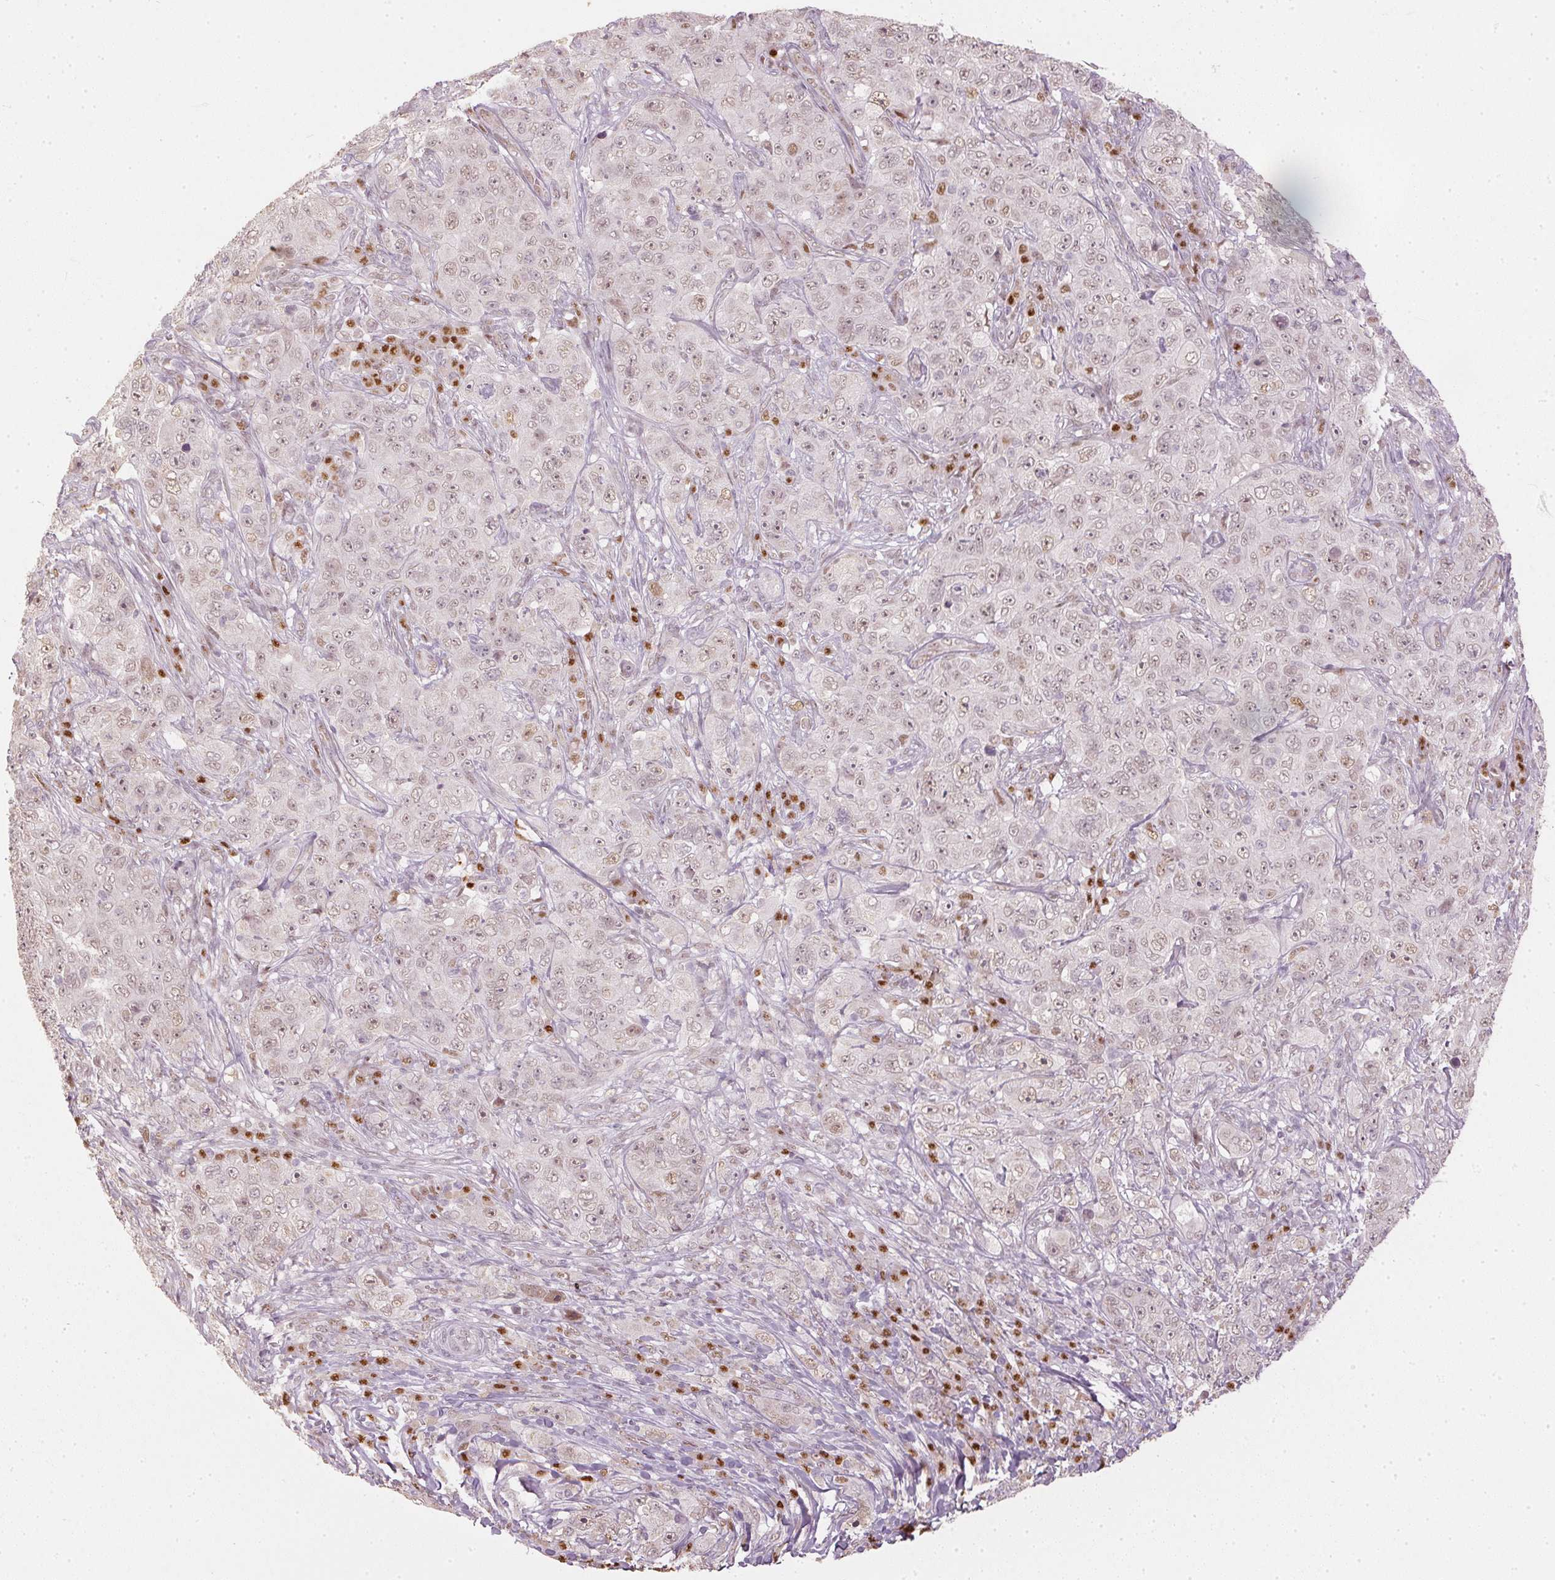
{"staining": {"intensity": "weak", "quantity": "<25%", "location": "nuclear"}, "tissue": "pancreatic cancer", "cell_type": "Tumor cells", "image_type": "cancer", "snomed": [{"axis": "morphology", "description": "Adenocarcinoma, NOS"}, {"axis": "topography", "description": "Pancreas"}], "caption": "This is an IHC image of human adenocarcinoma (pancreatic). There is no expression in tumor cells.", "gene": "SLC39A3", "patient": {"sex": "male", "age": 68}}